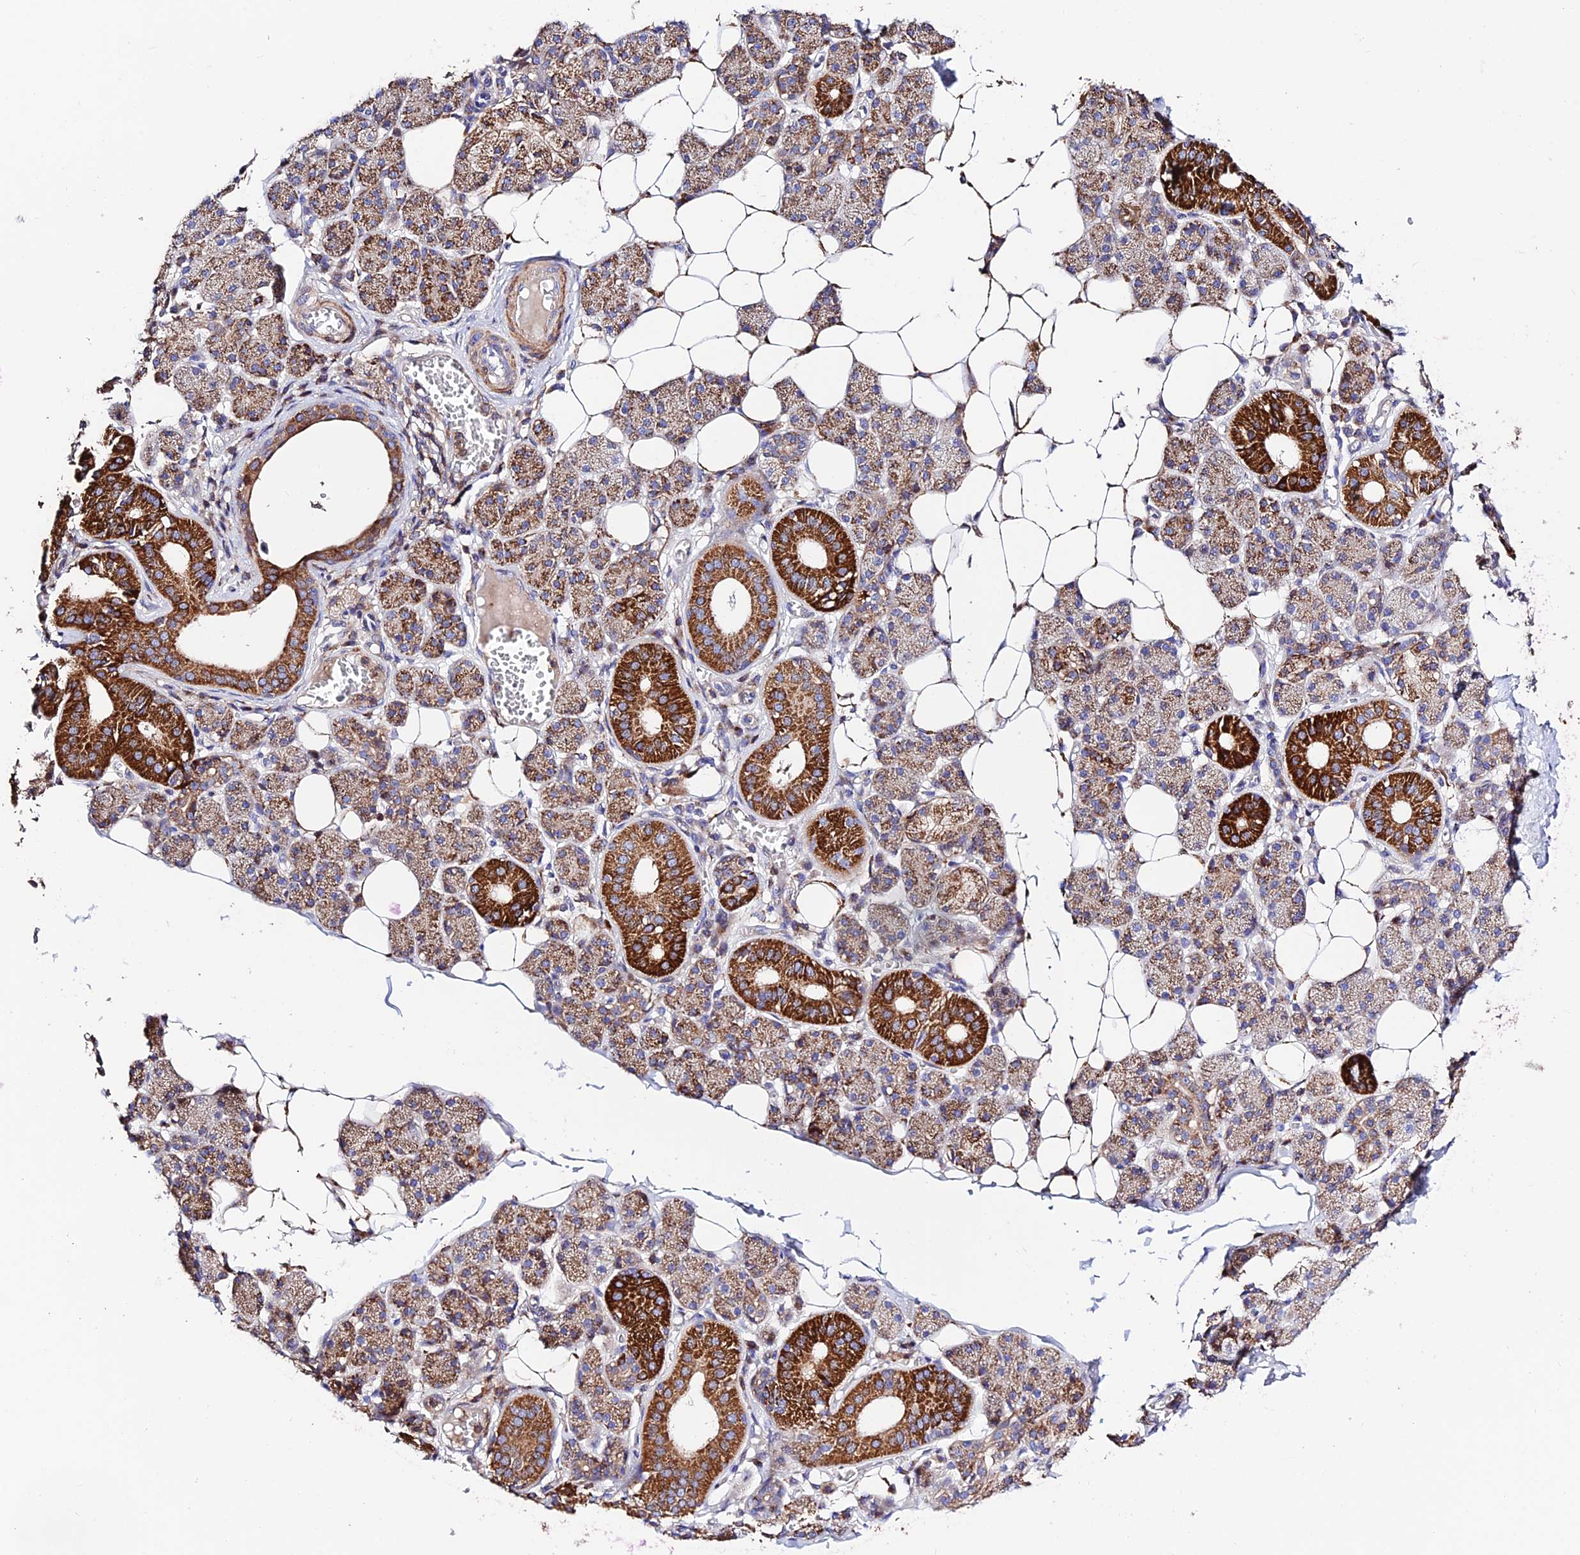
{"staining": {"intensity": "strong", "quantity": "25%-75%", "location": "cytoplasmic/membranous"}, "tissue": "salivary gland", "cell_type": "Glandular cells", "image_type": "normal", "snomed": [{"axis": "morphology", "description": "Normal tissue, NOS"}, {"axis": "topography", "description": "Salivary gland"}], "caption": "Salivary gland stained with immunohistochemistry (IHC) displays strong cytoplasmic/membranous expression in approximately 25%-75% of glandular cells.", "gene": "PRIM1", "patient": {"sex": "female", "age": 33}}